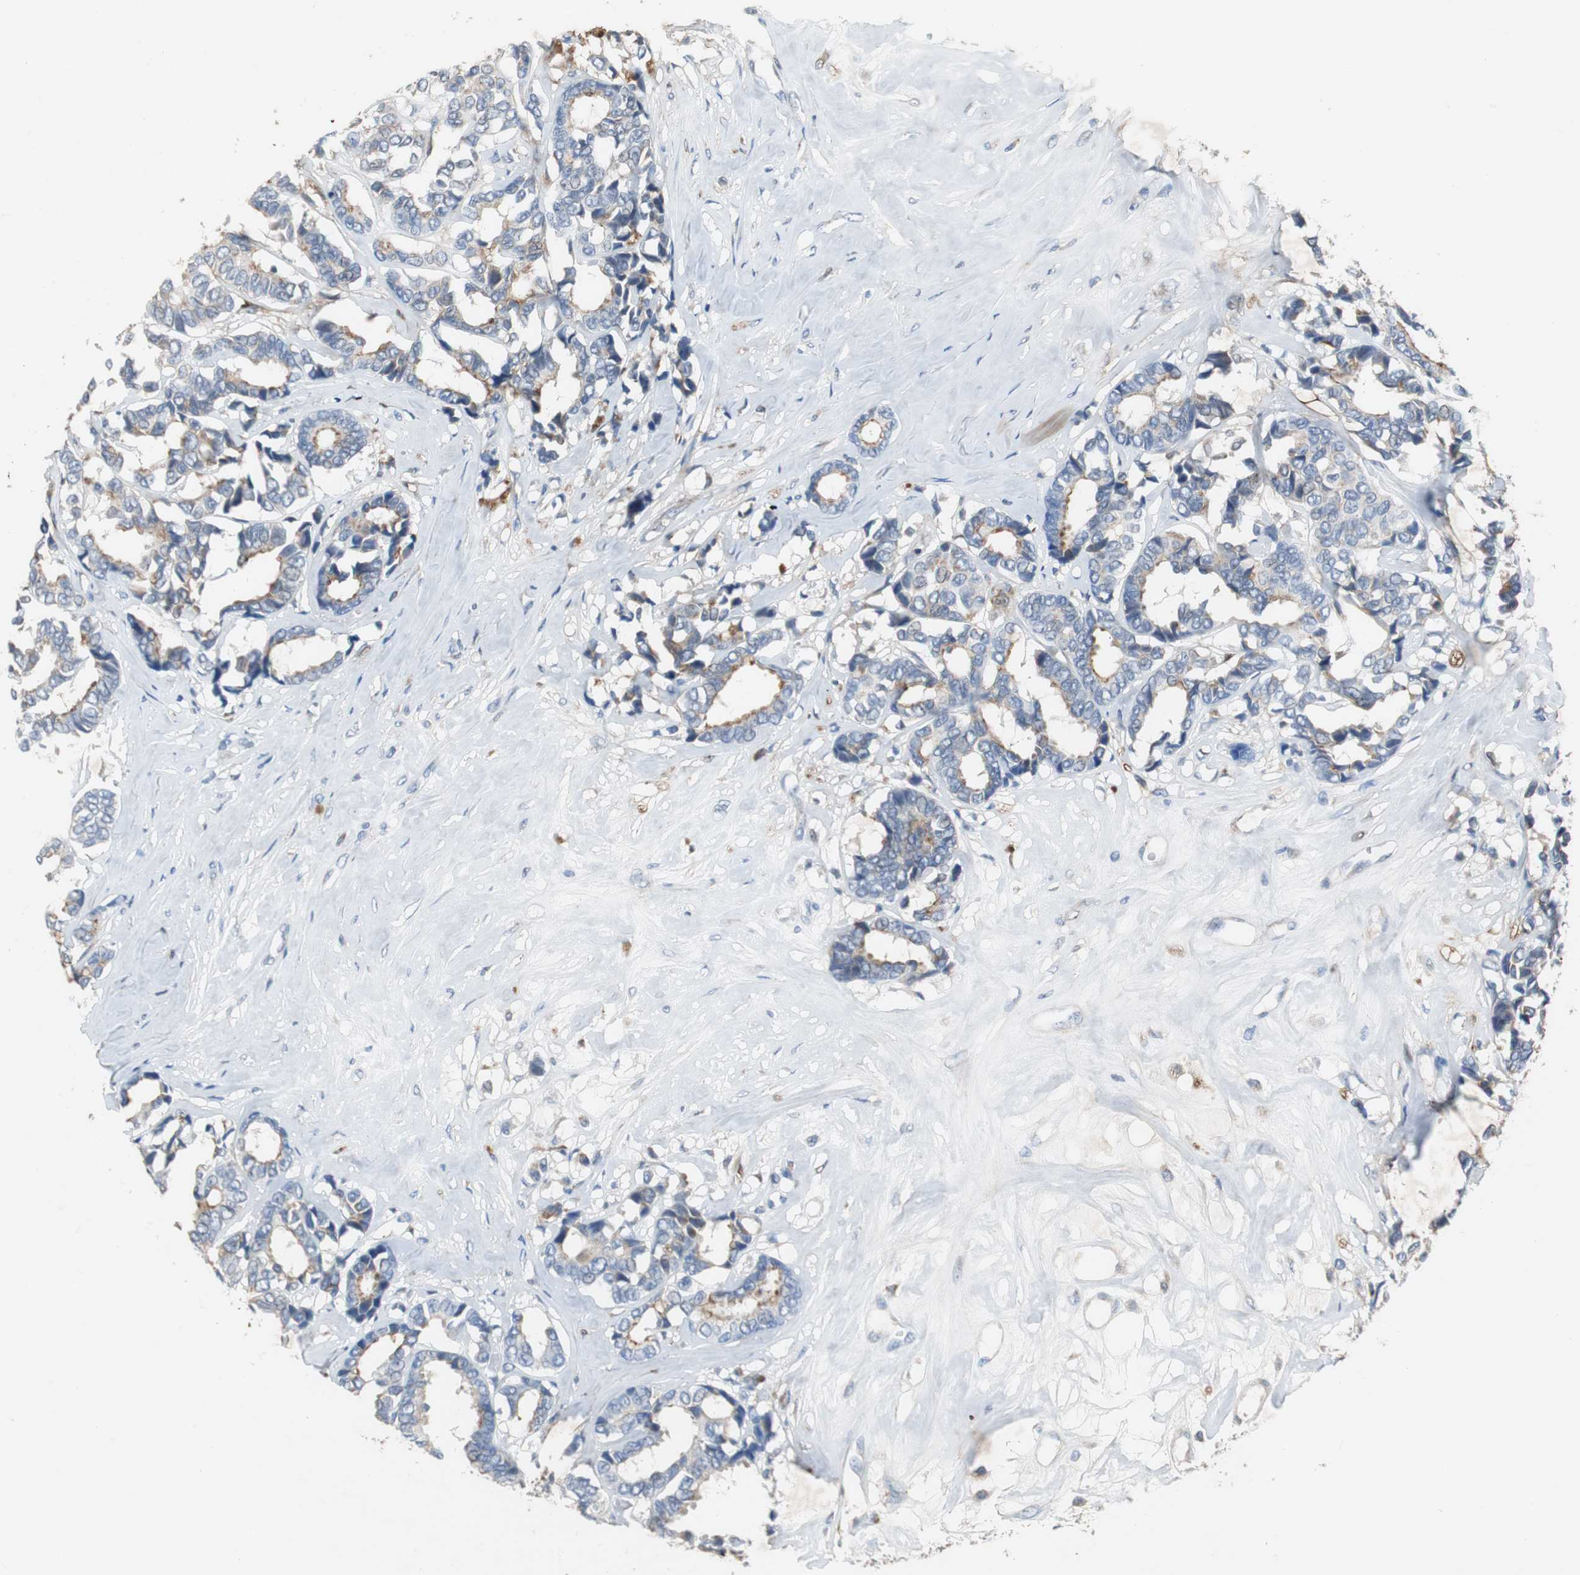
{"staining": {"intensity": "moderate", "quantity": "<25%", "location": "cytoplasmic/membranous"}, "tissue": "breast cancer", "cell_type": "Tumor cells", "image_type": "cancer", "snomed": [{"axis": "morphology", "description": "Duct carcinoma"}, {"axis": "topography", "description": "Breast"}], "caption": "High-power microscopy captured an immunohistochemistry (IHC) micrograph of breast cancer (intraductal carcinoma), revealing moderate cytoplasmic/membranous staining in about <25% of tumor cells.", "gene": "CALB2", "patient": {"sex": "female", "age": 87}}